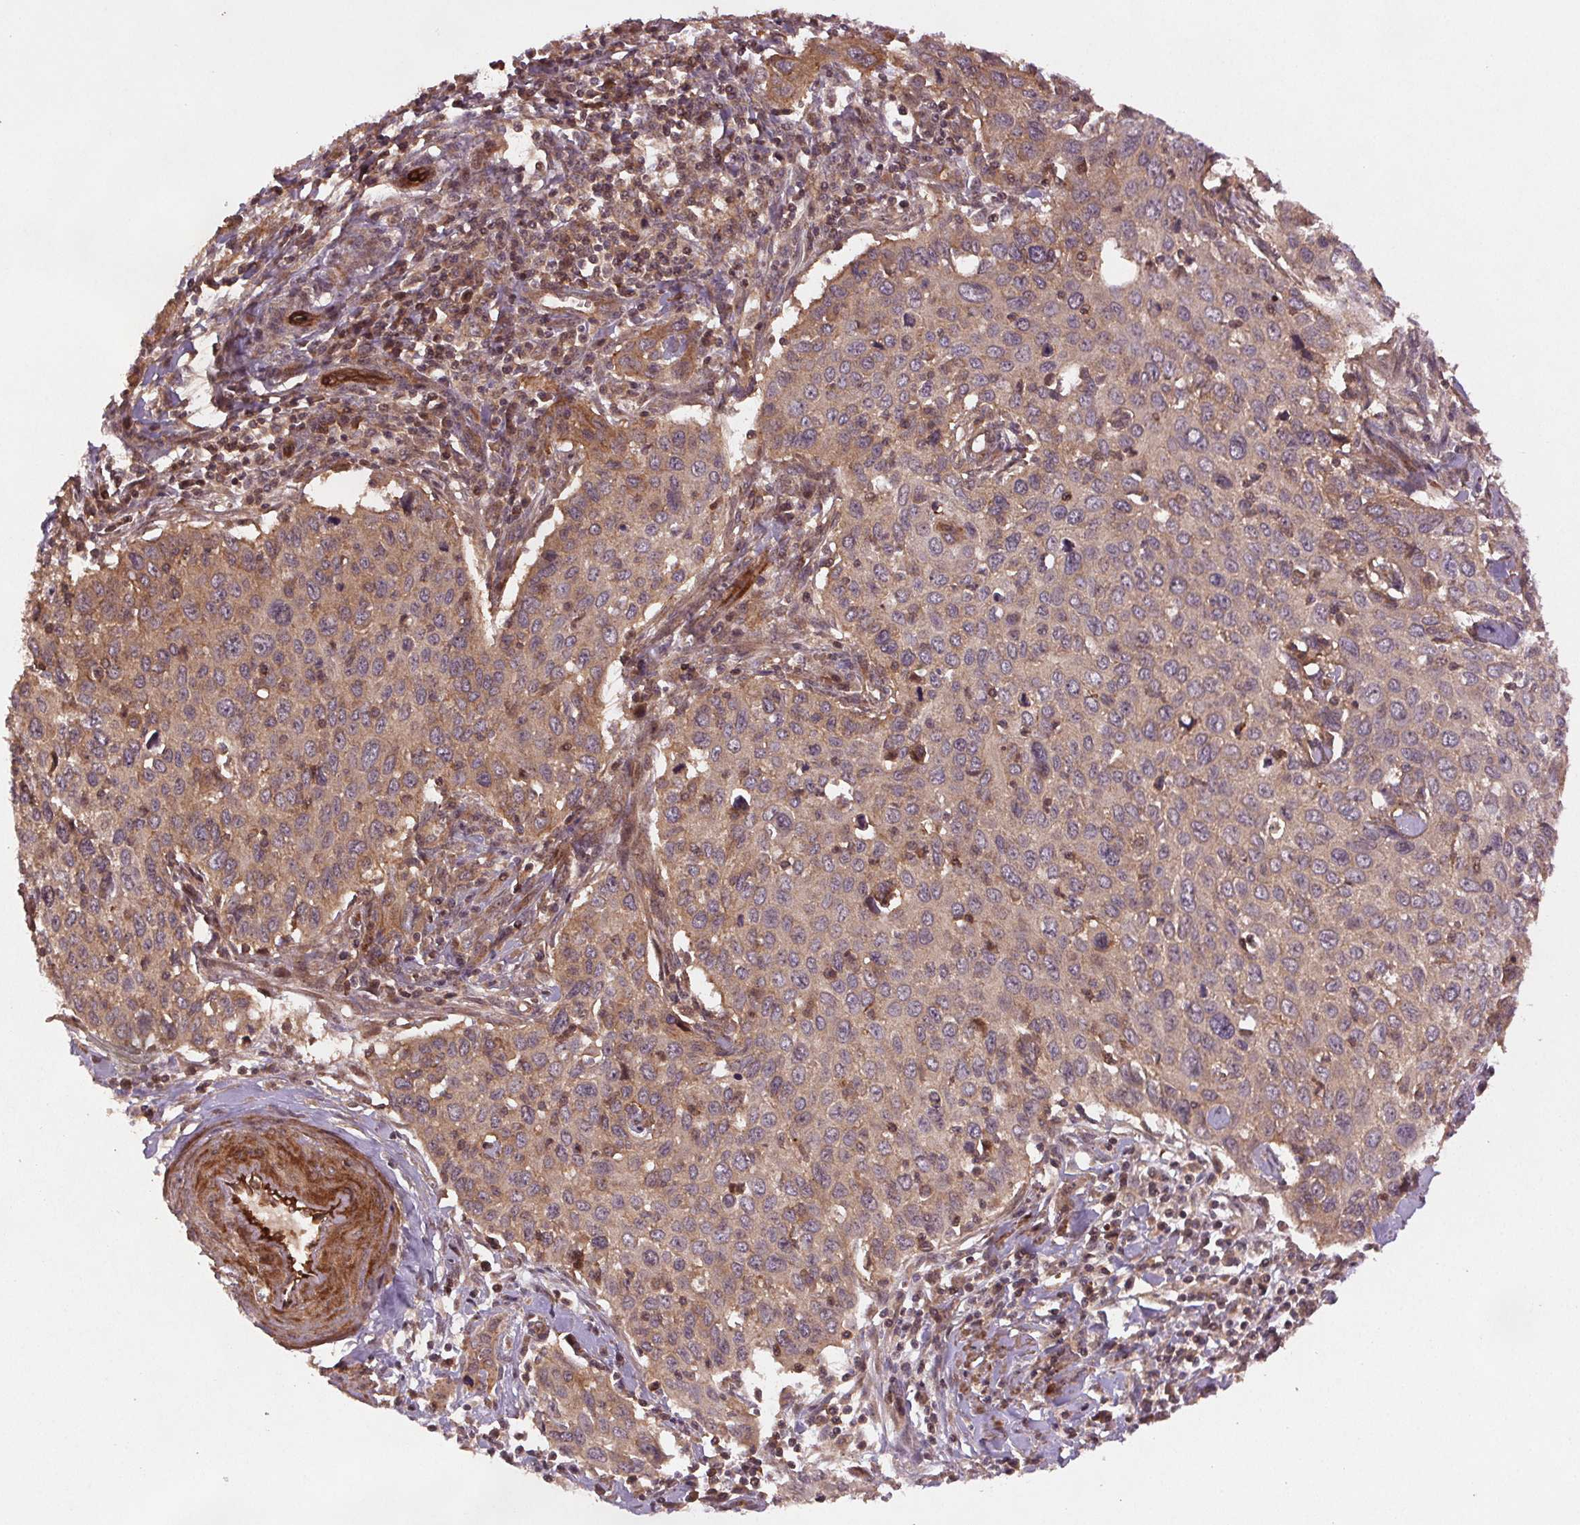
{"staining": {"intensity": "weak", "quantity": ">75%", "location": "cytoplasmic/membranous"}, "tissue": "cervical cancer", "cell_type": "Tumor cells", "image_type": "cancer", "snomed": [{"axis": "morphology", "description": "Squamous cell carcinoma, NOS"}, {"axis": "topography", "description": "Cervix"}], "caption": "Immunohistochemistry photomicrograph of neoplastic tissue: human cervical cancer stained using immunohistochemistry demonstrates low levels of weak protein expression localized specifically in the cytoplasmic/membranous of tumor cells, appearing as a cytoplasmic/membranous brown color.", "gene": "SEC14L2", "patient": {"sex": "female", "age": 38}}